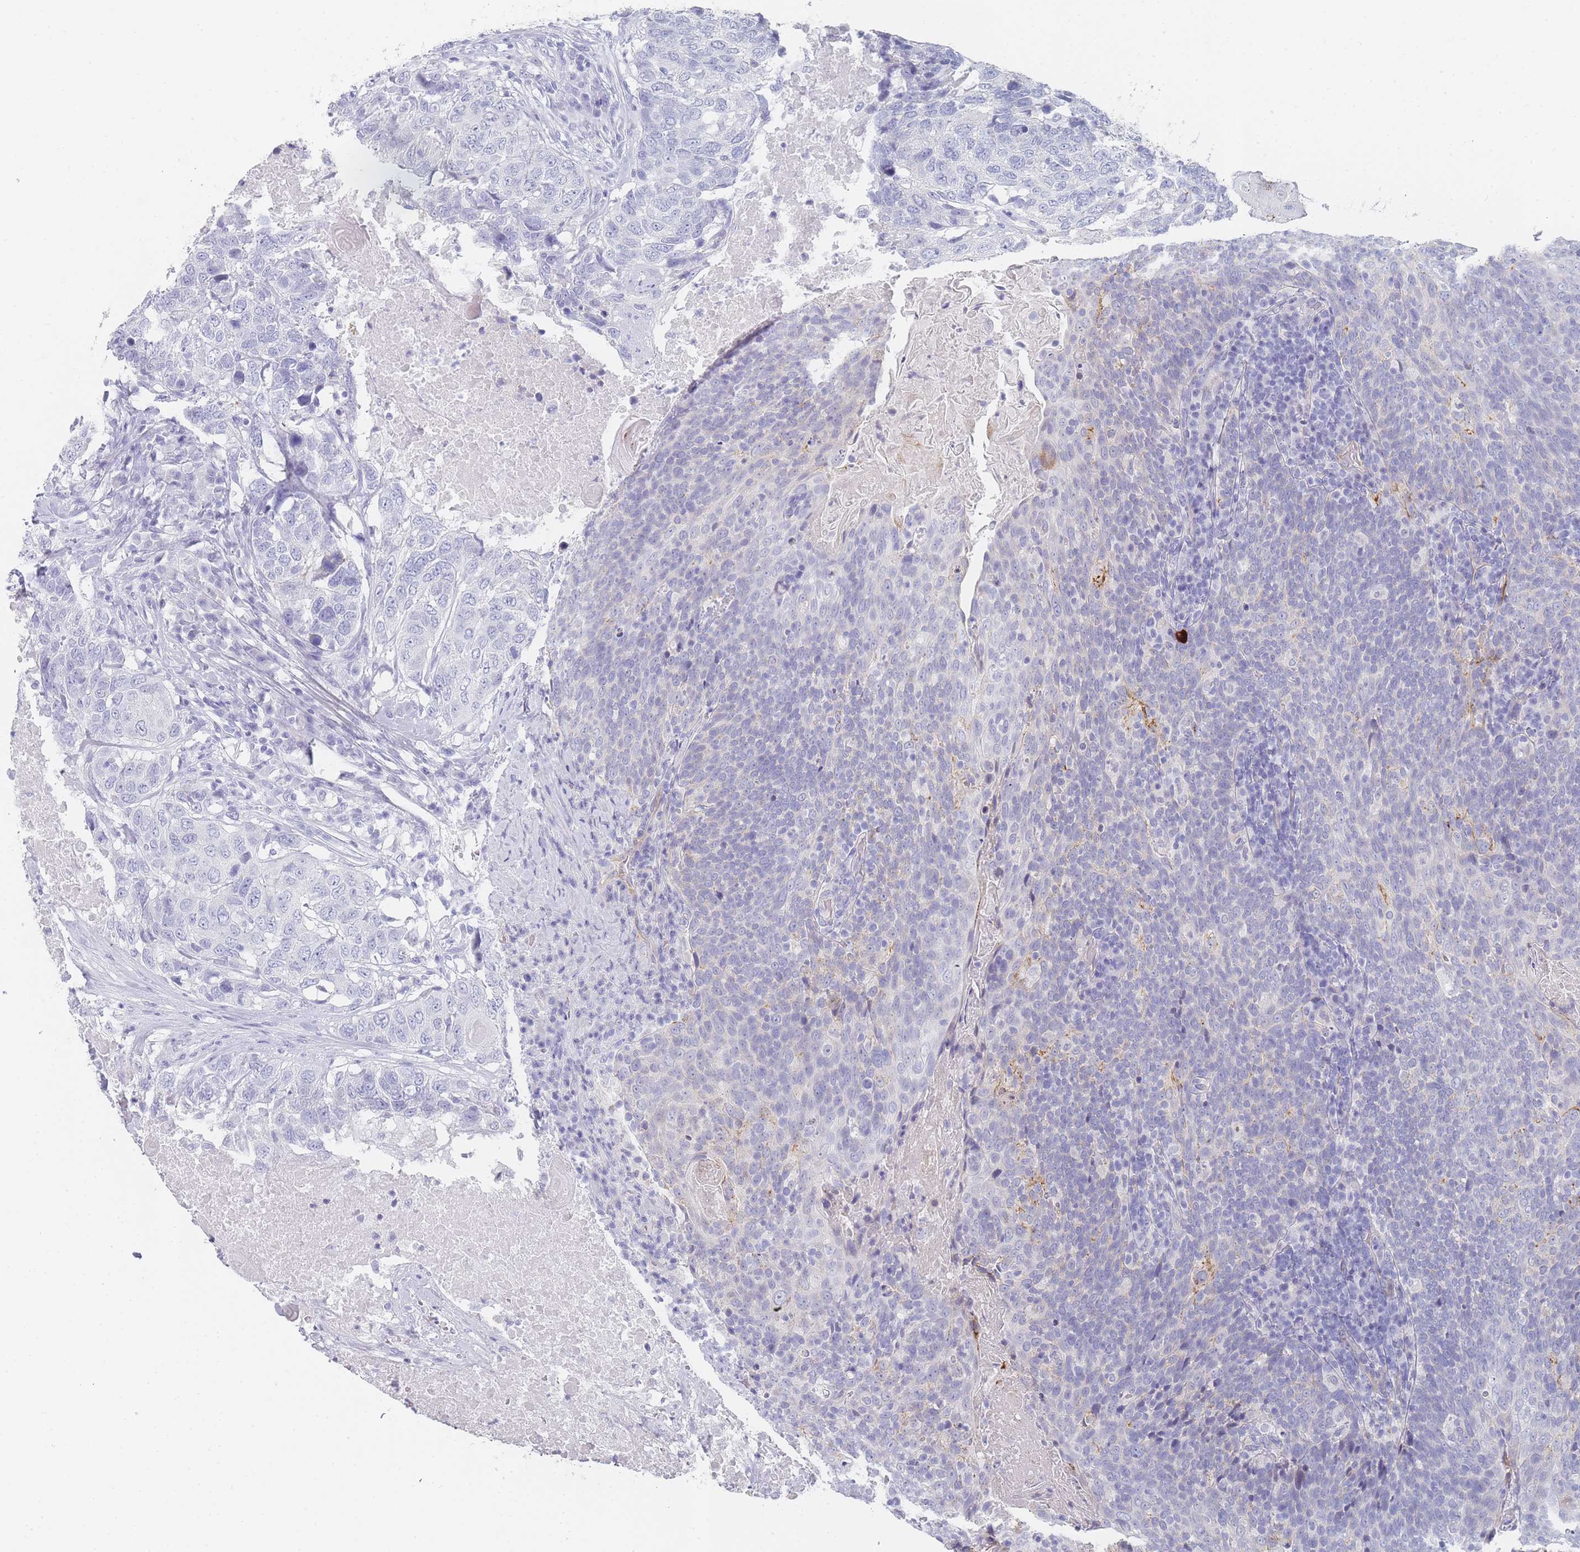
{"staining": {"intensity": "negative", "quantity": "none", "location": "none"}, "tissue": "head and neck cancer", "cell_type": "Tumor cells", "image_type": "cancer", "snomed": [{"axis": "morphology", "description": "Squamous cell carcinoma, NOS"}, {"axis": "morphology", "description": "Squamous cell carcinoma, metastatic, NOS"}, {"axis": "topography", "description": "Lymph node"}, {"axis": "topography", "description": "Head-Neck"}], "caption": "IHC of head and neck metastatic squamous cell carcinoma shows no staining in tumor cells. (DAB (3,3'-diaminobenzidine) IHC, high magnification).", "gene": "IMPG1", "patient": {"sex": "male", "age": 62}}